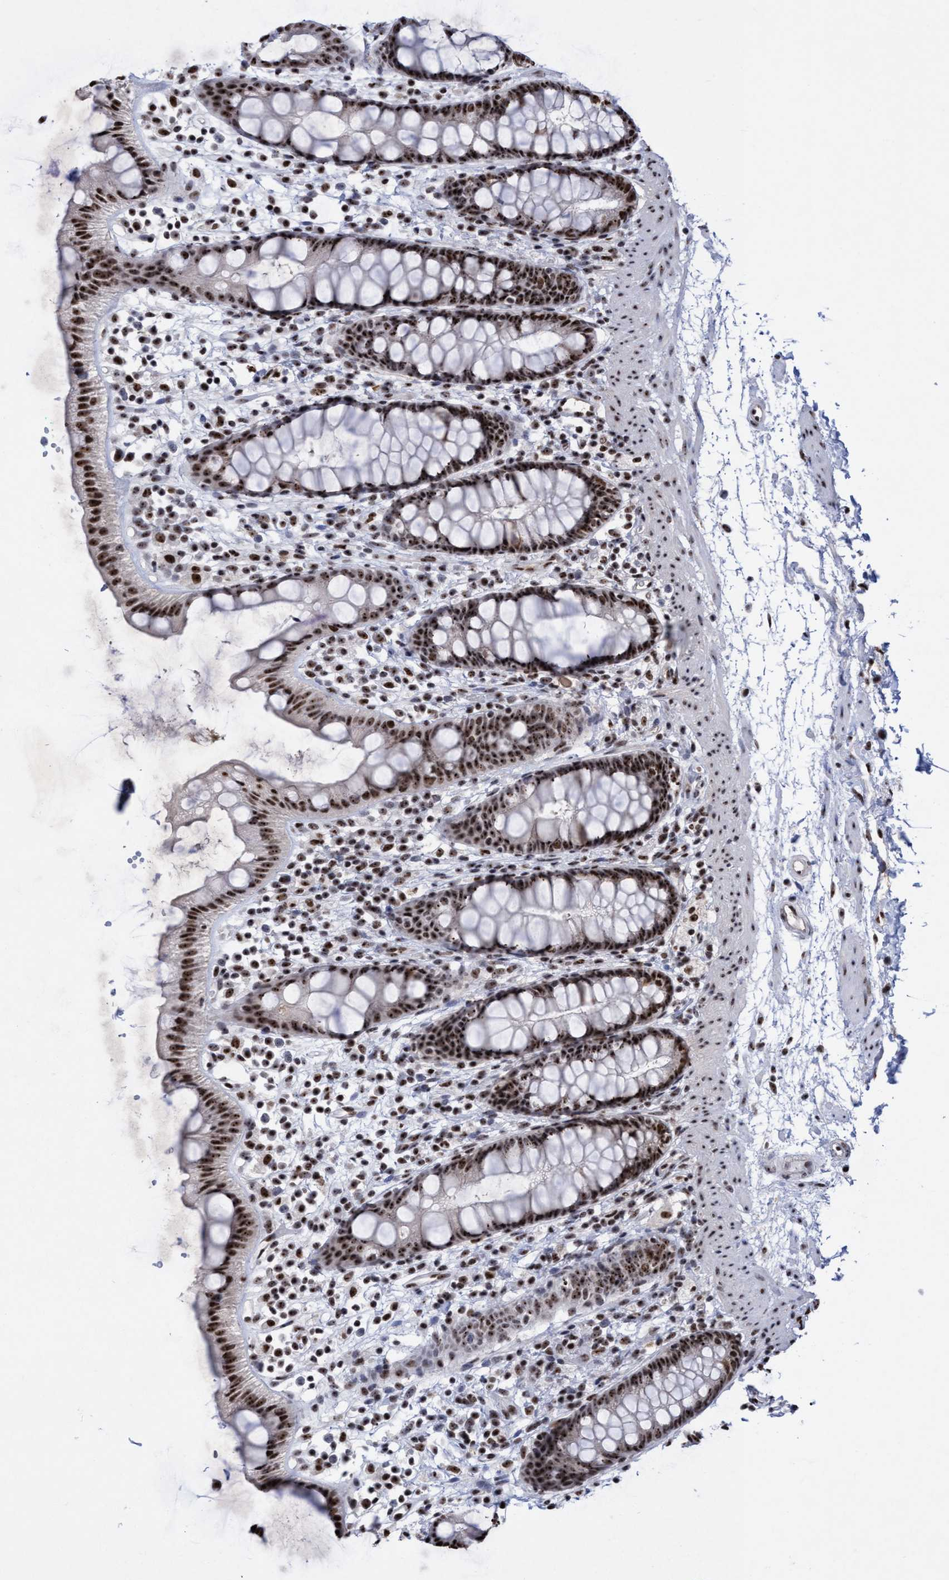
{"staining": {"intensity": "strong", "quantity": ">75%", "location": "nuclear"}, "tissue": "rectum", "cell_type": "Glandular cells", "image_type": "normal", "snomed": [{"axis": "morphology", "description": "Normal tissue, NOS"}, {"axis": "topography", "description": "Rectum"}], "caption": "DAB (3,3'-diaminobenzidine) immunohistochemical staining of benign human rectum shows strong nuclear protein expression in about >75% of glandular cells. (brown staining indicates protein expression, while blue staining denotes nuclei).", "gene": "EFCAB10", "patient": {"sex": "female", "age": 65}}